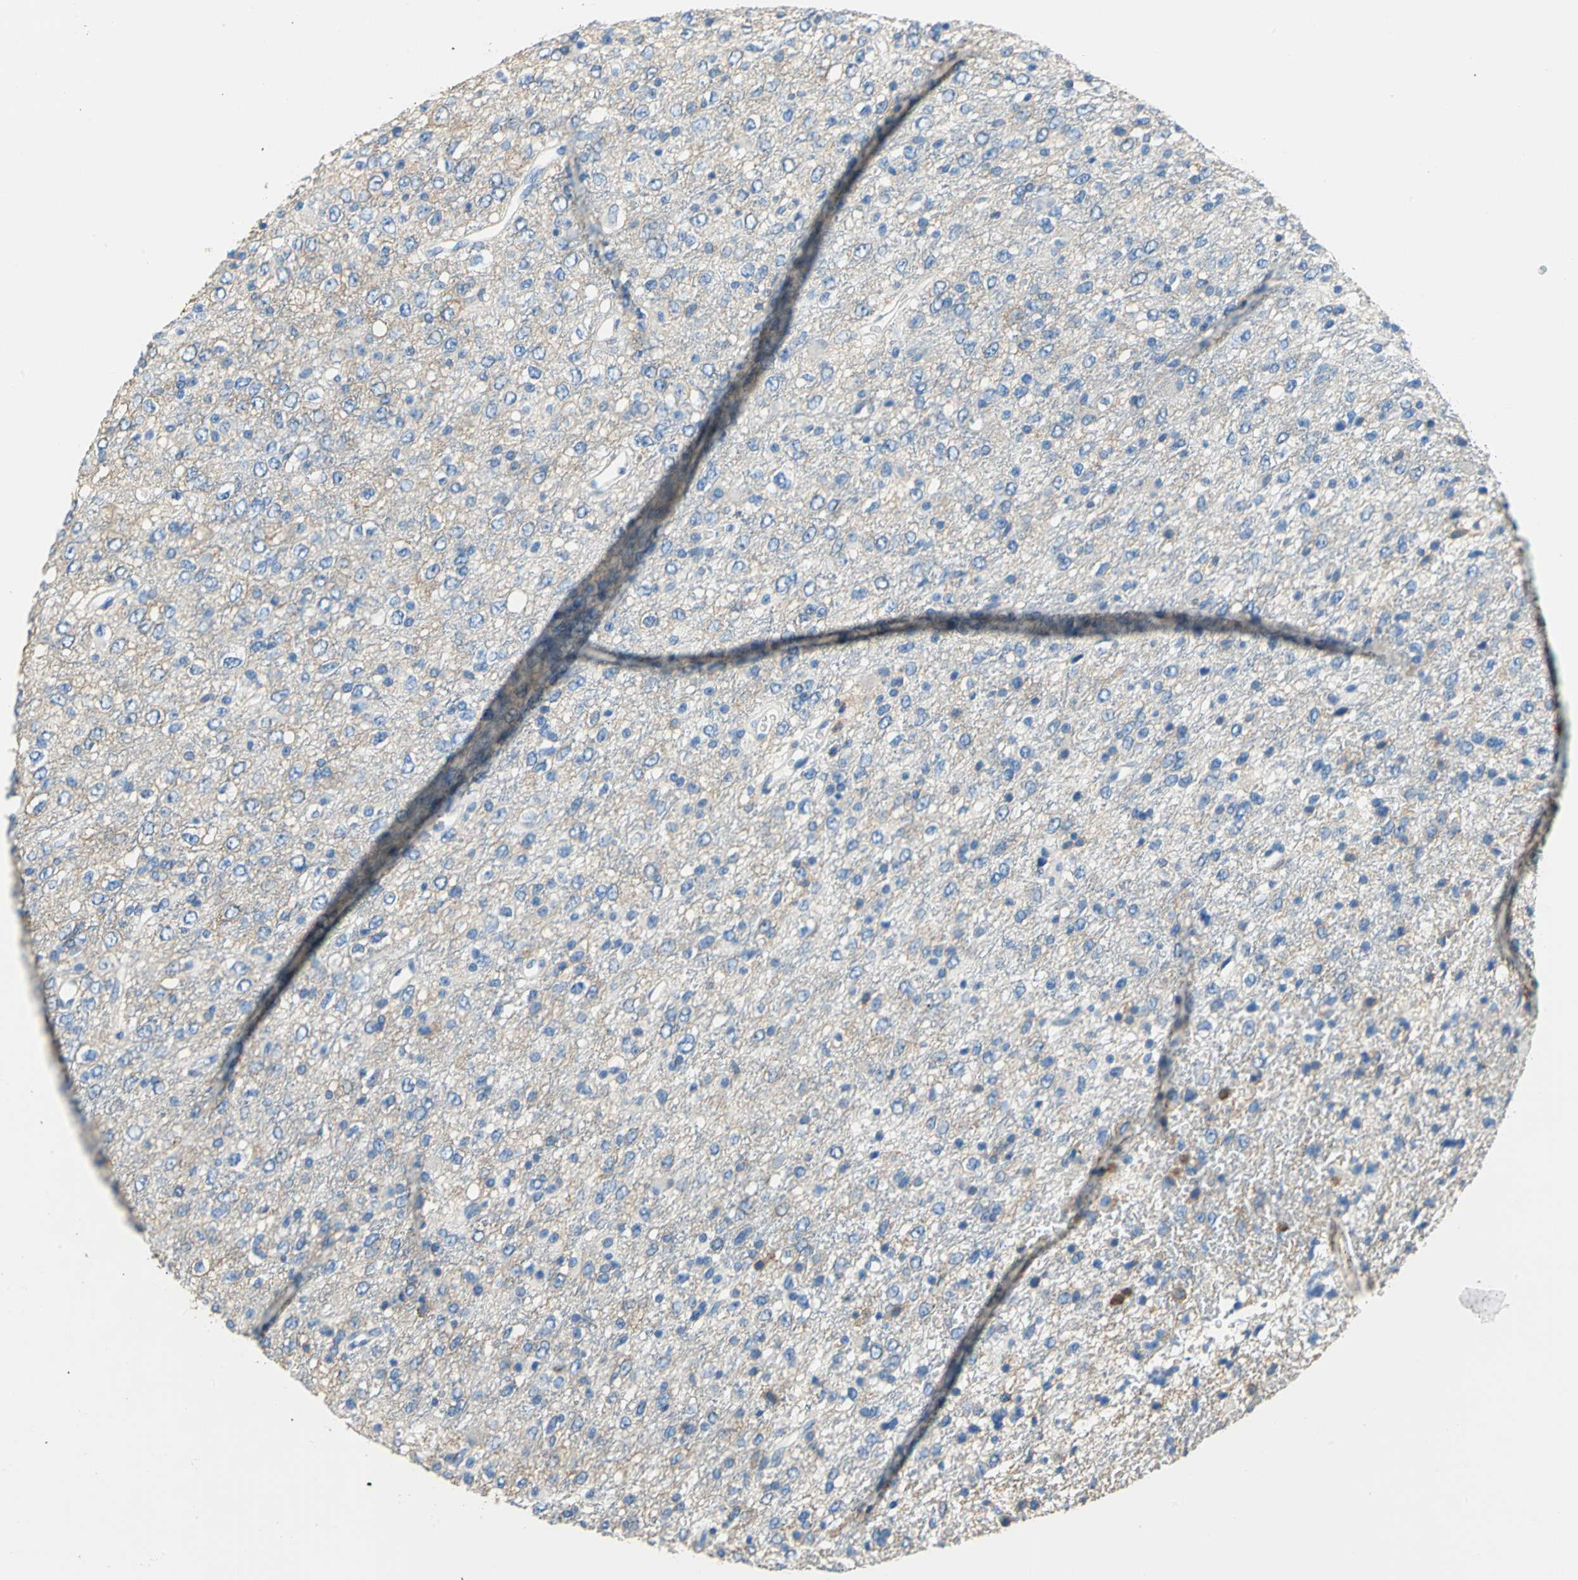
{"staining": {"intensity": "weak", "quantity": "25%-75%", "location": "cytoplasmic/membranous"}, "tissue": "glioma", "cell_type": "Tumor cells", "image_type": "cancer", "snomed": [{"axis": "morphology", "description": "Glioma, malignant, High grade"}, {"axis": "topography", "description": "pancreas cauda"}], "caption": "This is an image of immunohistochemistry (IHC) staining of glioma, which shows weak expression in the cytoplasmic/membranous of tumor cells.", "gene": "SEPTIN6", "patient": {"sex": "male", "age": 60}}